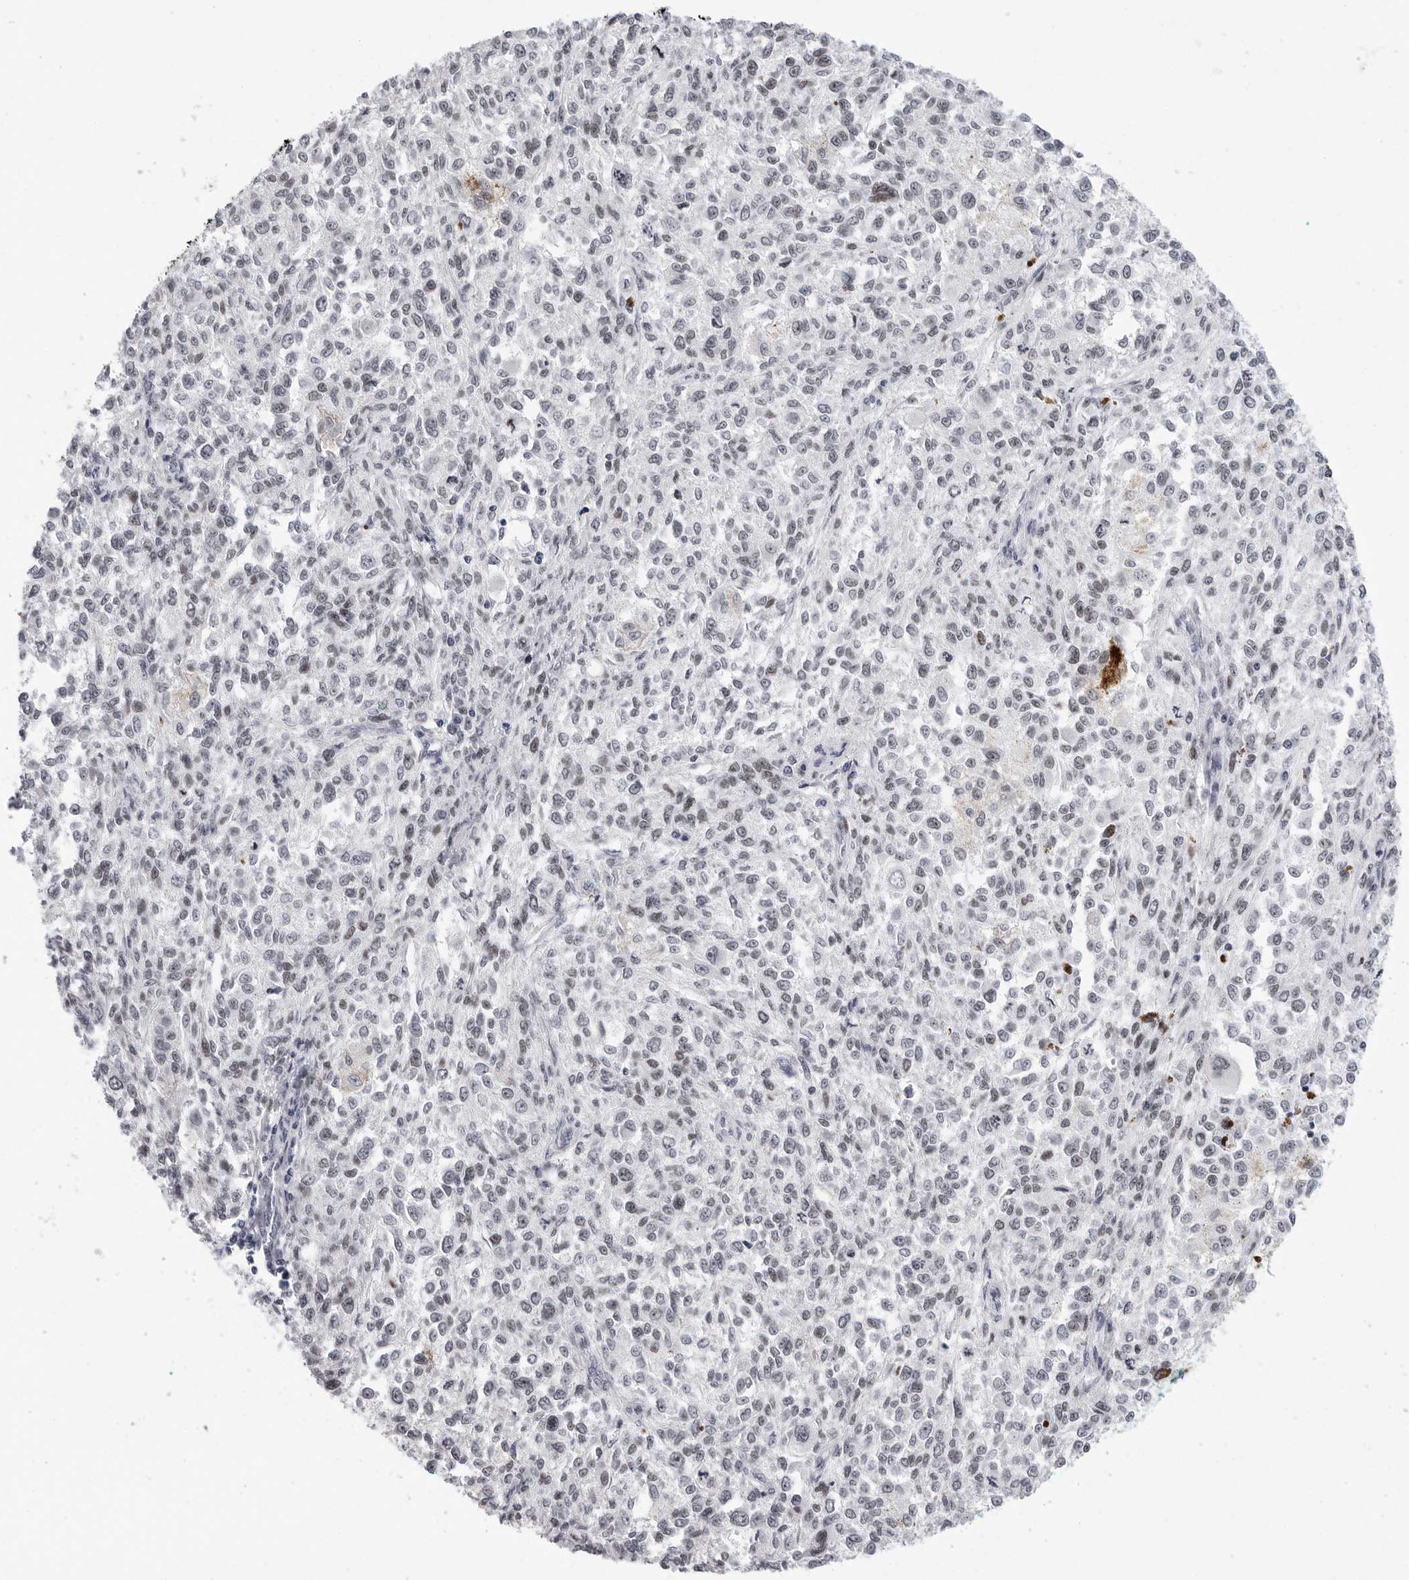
{"staining": {"intensity": "weak", "quantity": "25%-75%", "location": "nuclear"}, "tissue": "melanoma", "cell_type": "Tumor cells", "image_type": "cancer", "snomed": [{"axis": "morphology", "description": "Necrosis, NOS"}, {"axis": "morphology", "description": "Malignant melanoma, NOS"}, {"axis": "topography", "description": "Skin"}], "caption": "Malignant melanoma stained with a brown dye shows weak nuclear positive expression in about 25%-75% of tumor cells.", "gene": "VEZF1", "patient": {"sex": "female", "age": 87}}